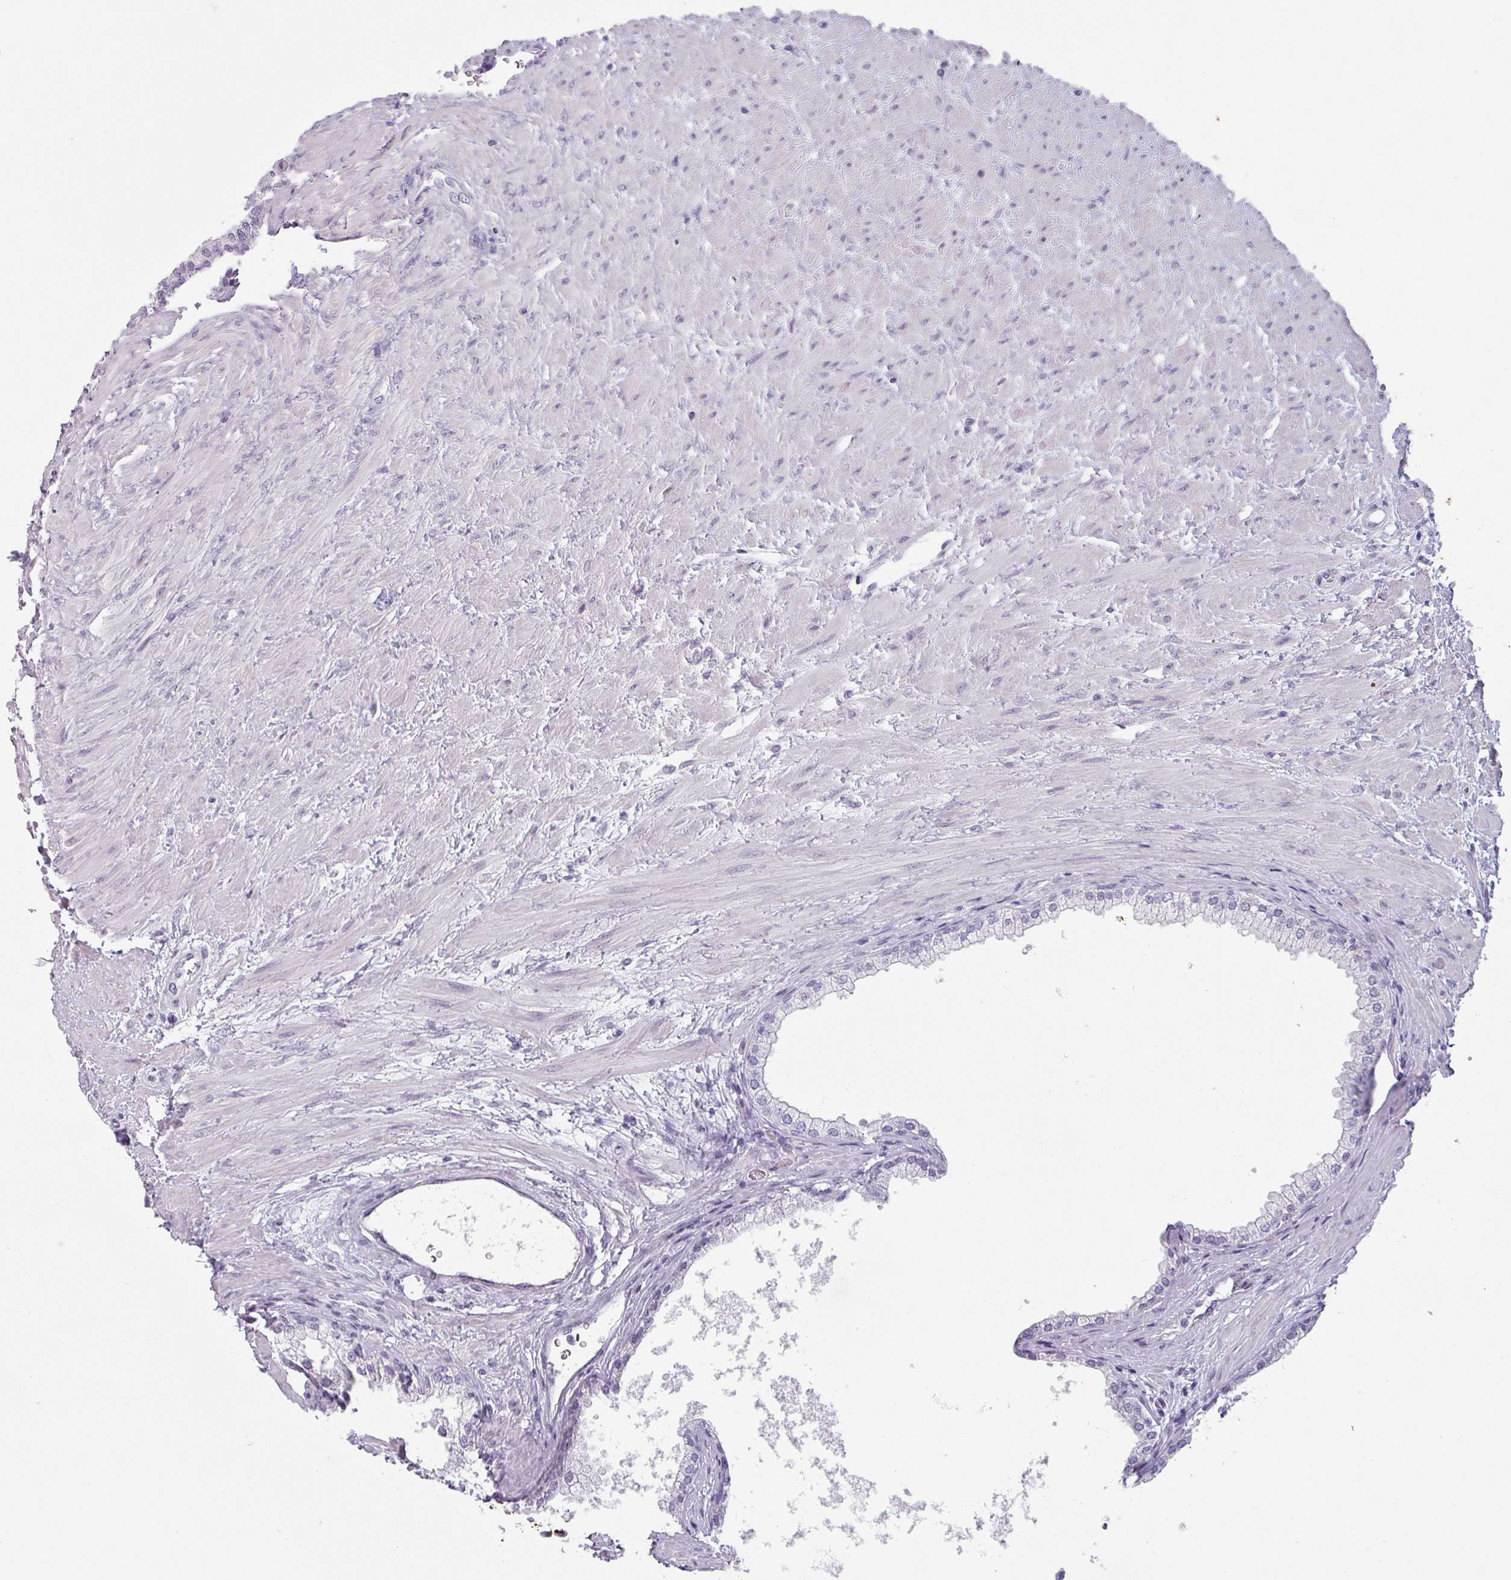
{"staining": {"intensity": "negative", "quantity": "none", "location": "none"}, "tissue": "prostate", "cell_type": "Glandular cells", "image_type": "normal", "snomed": [{"axis": "morphology", "description": "Normal tissue, NOS"}, {"axis": "topography", "description": "Prostate"}], "caption": "Glandular cells show no significant protein expression in normal prostate. (IHC, brightfield microscopy, high magnification).", "gene": "SFTPA1", "patient": {"sex": "male", "age": 76}}